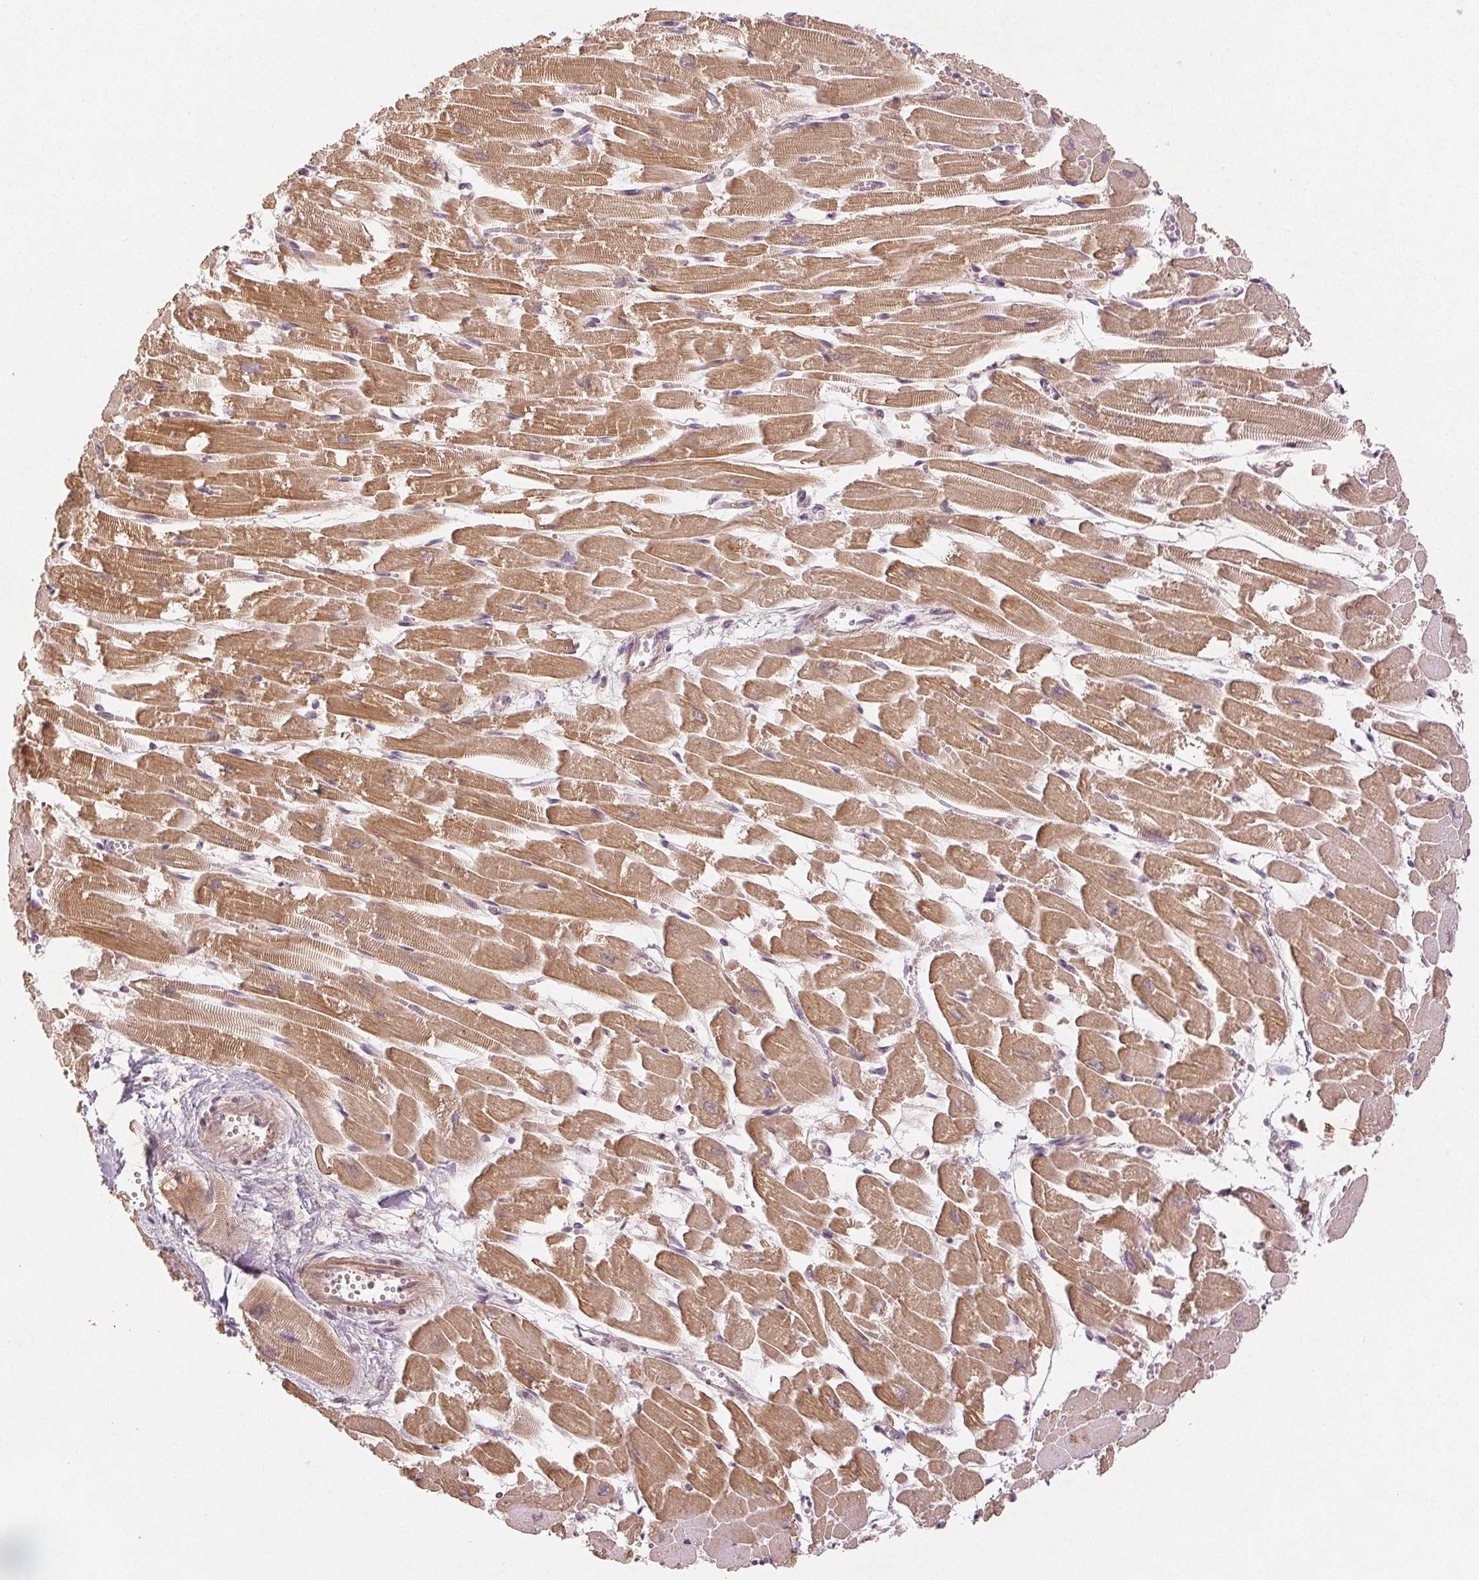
{"staining": {"intensity": "moderate", "quantity": ">75%", "location": "cytoplasmic/membranous"}, "tissue": "heart muscle", "cell_type": "Cardiomyocytes", "image_type": "normal", "snomed": [{"axis": "morphology", "description": "Normal tissue, NOS"}, {"axis": "topography", "description": "Heart"}], "caption": "Protein expression analysis of normal heart muscle demonstrates moderate cytoplasmic/membranous expression in about >75% of cardiomyocytes.", "gene": "YIF1B", "patient": {"sex": "female", "age": 52}}